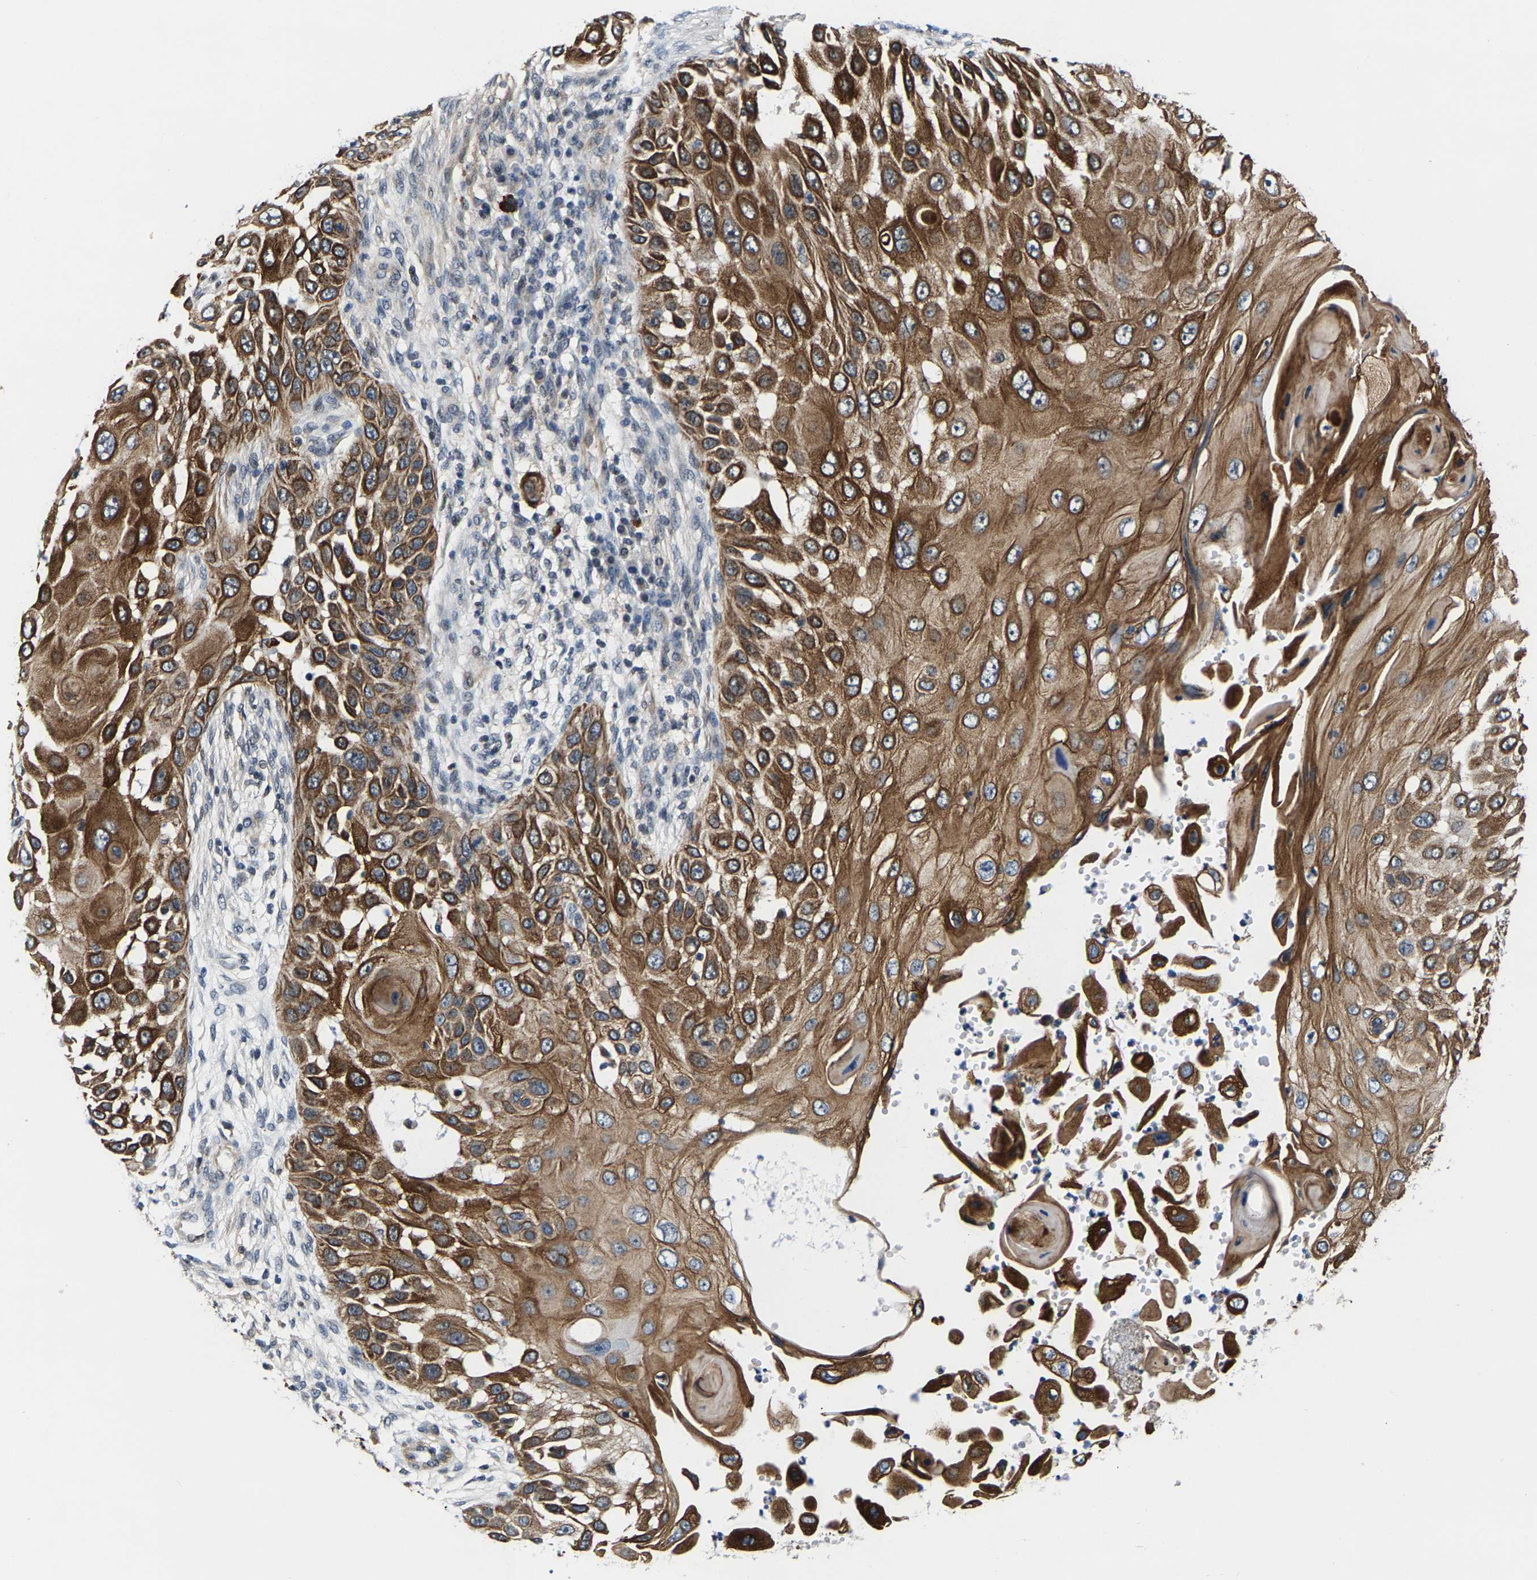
{"staining": {"intensity": "moderate", "quantity": ">75%", "location": "cytoplasmic/membranous"}, "tissue": "skin cancer", "cell_type": "Tumor cells", "image_type": "cancer", "snomed": [{"axis": "morphology", "description": "Squamous cell carcinoma, NOS"}, {"axis": "topography", "description": "Skin"}], "caption": "Immunohistochemical staining of skin cancer displays medium levels of moderate cytoplasmic/membranous staining in approximately >75% of tumor cells. The protein of interest is shown in brown color, while the nuclei are stained blue.", "gene": "GTPBP10", "patient": {"sex": "female", "age": 44}}